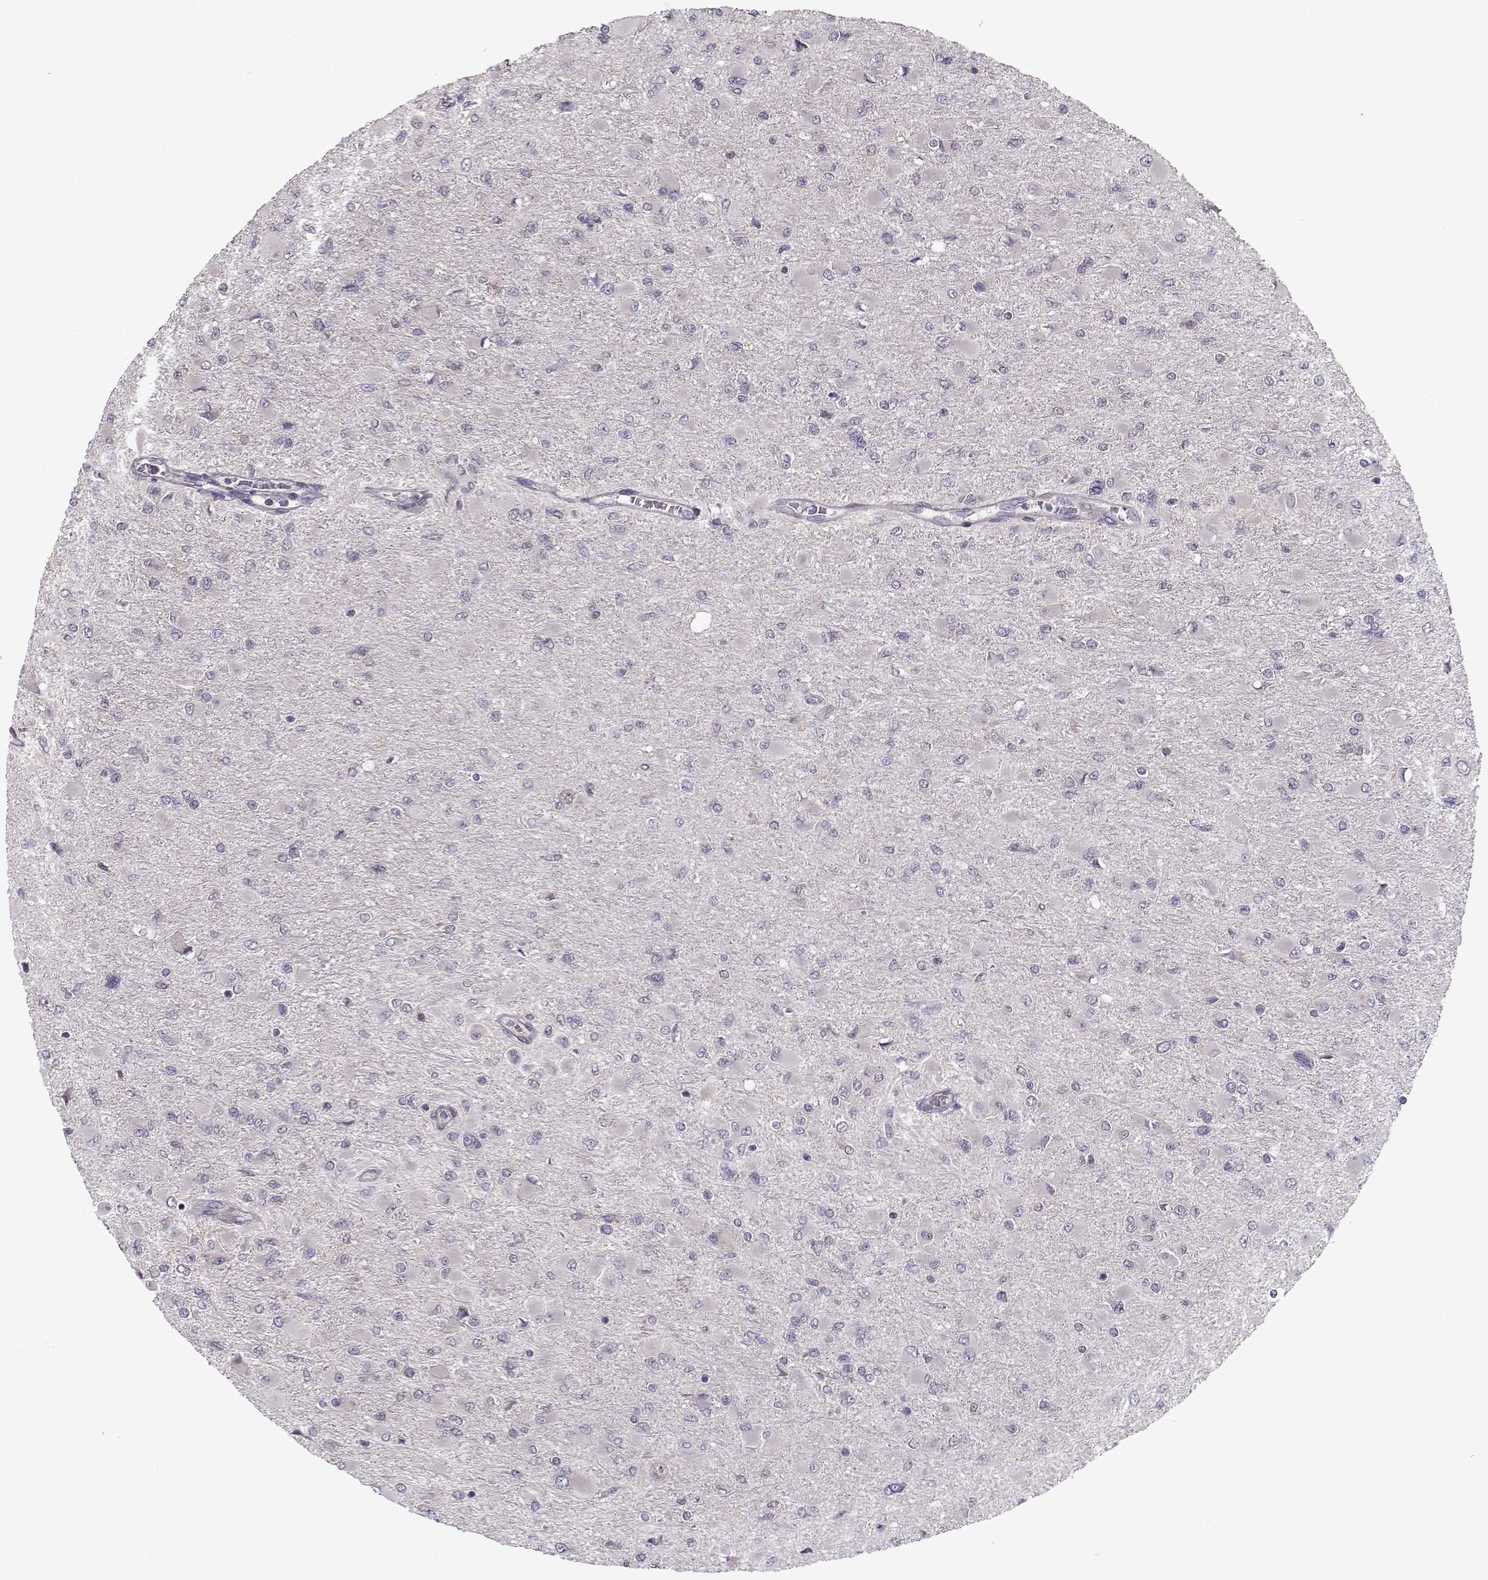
{"staining": {"intensity": "negative", "quantity": "none", "location": "none"}, "tissue": "glioma", "cell_type": "Tumor cells", "image_type": "cancer", "snomed": [{"axis": "morphology", "description": "Glioma, malignant, High grade"}, {"axis": "topography", "description": "Cerebral cortex"}], "caption": "A micrograph of malignant glioma (high-grade) stained for a protein shows no brown staining in tumor cells.", "gene": "ENTPD8", "patient": {"sex": "female", "age": 36}}